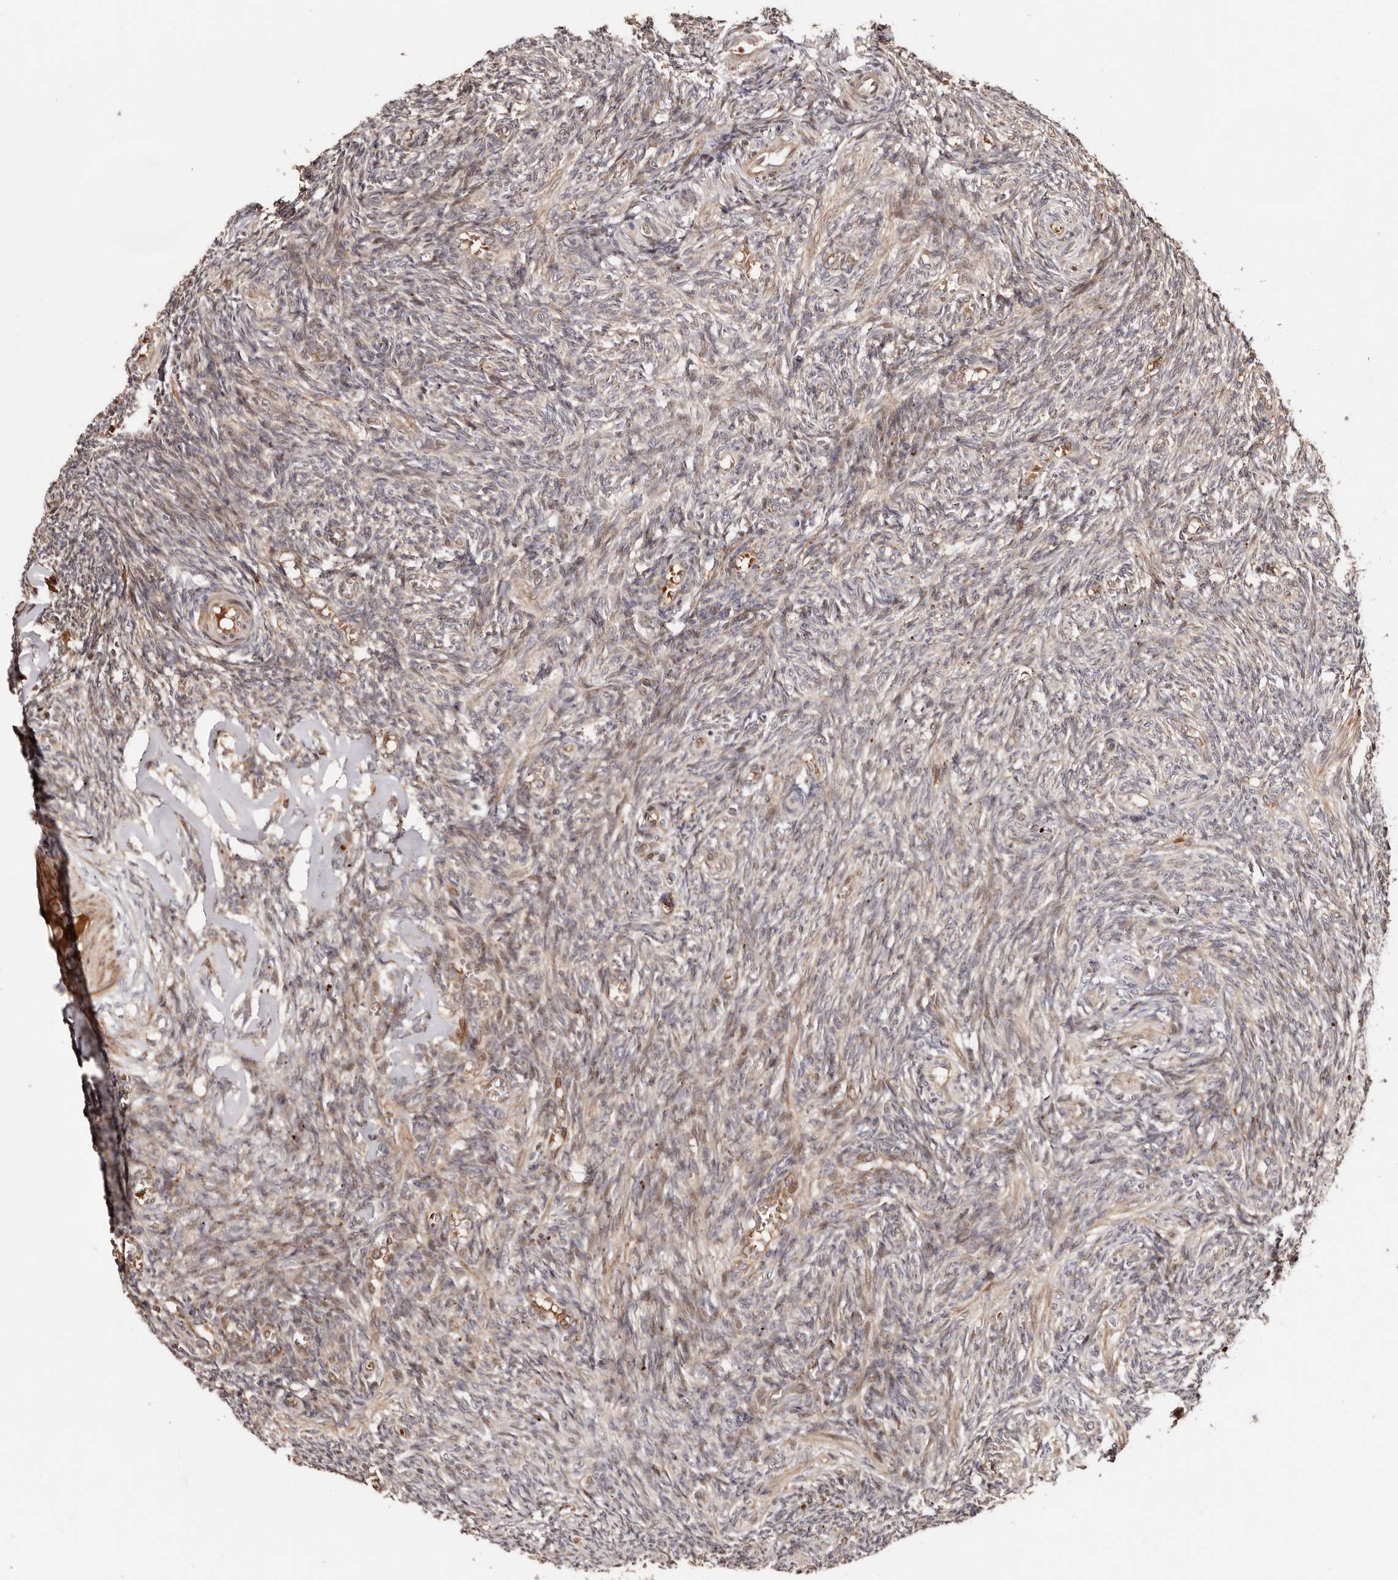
{"staining": {"intensity": "moderate", "quantity": "<25%", "location": "cytoplasmic/membranous,nuclear"}, "tissue": "ovary", "cell_type": "Ovarian stroma cells", "image_type": "normal", "snomed": [{"axis": "morphology", "description": "Normal tissue, NOS"}, {"axis": "topography", "description": "Ovary"}], "caption": "Protein expression analysis of normal human ovary reveals moderate cytoplasmic/membranous,nuclear staining in approximately <25% of ovarian stroma cells.", "gene": "PTPN22", "patient": {"sex": "female", "age": 27}}